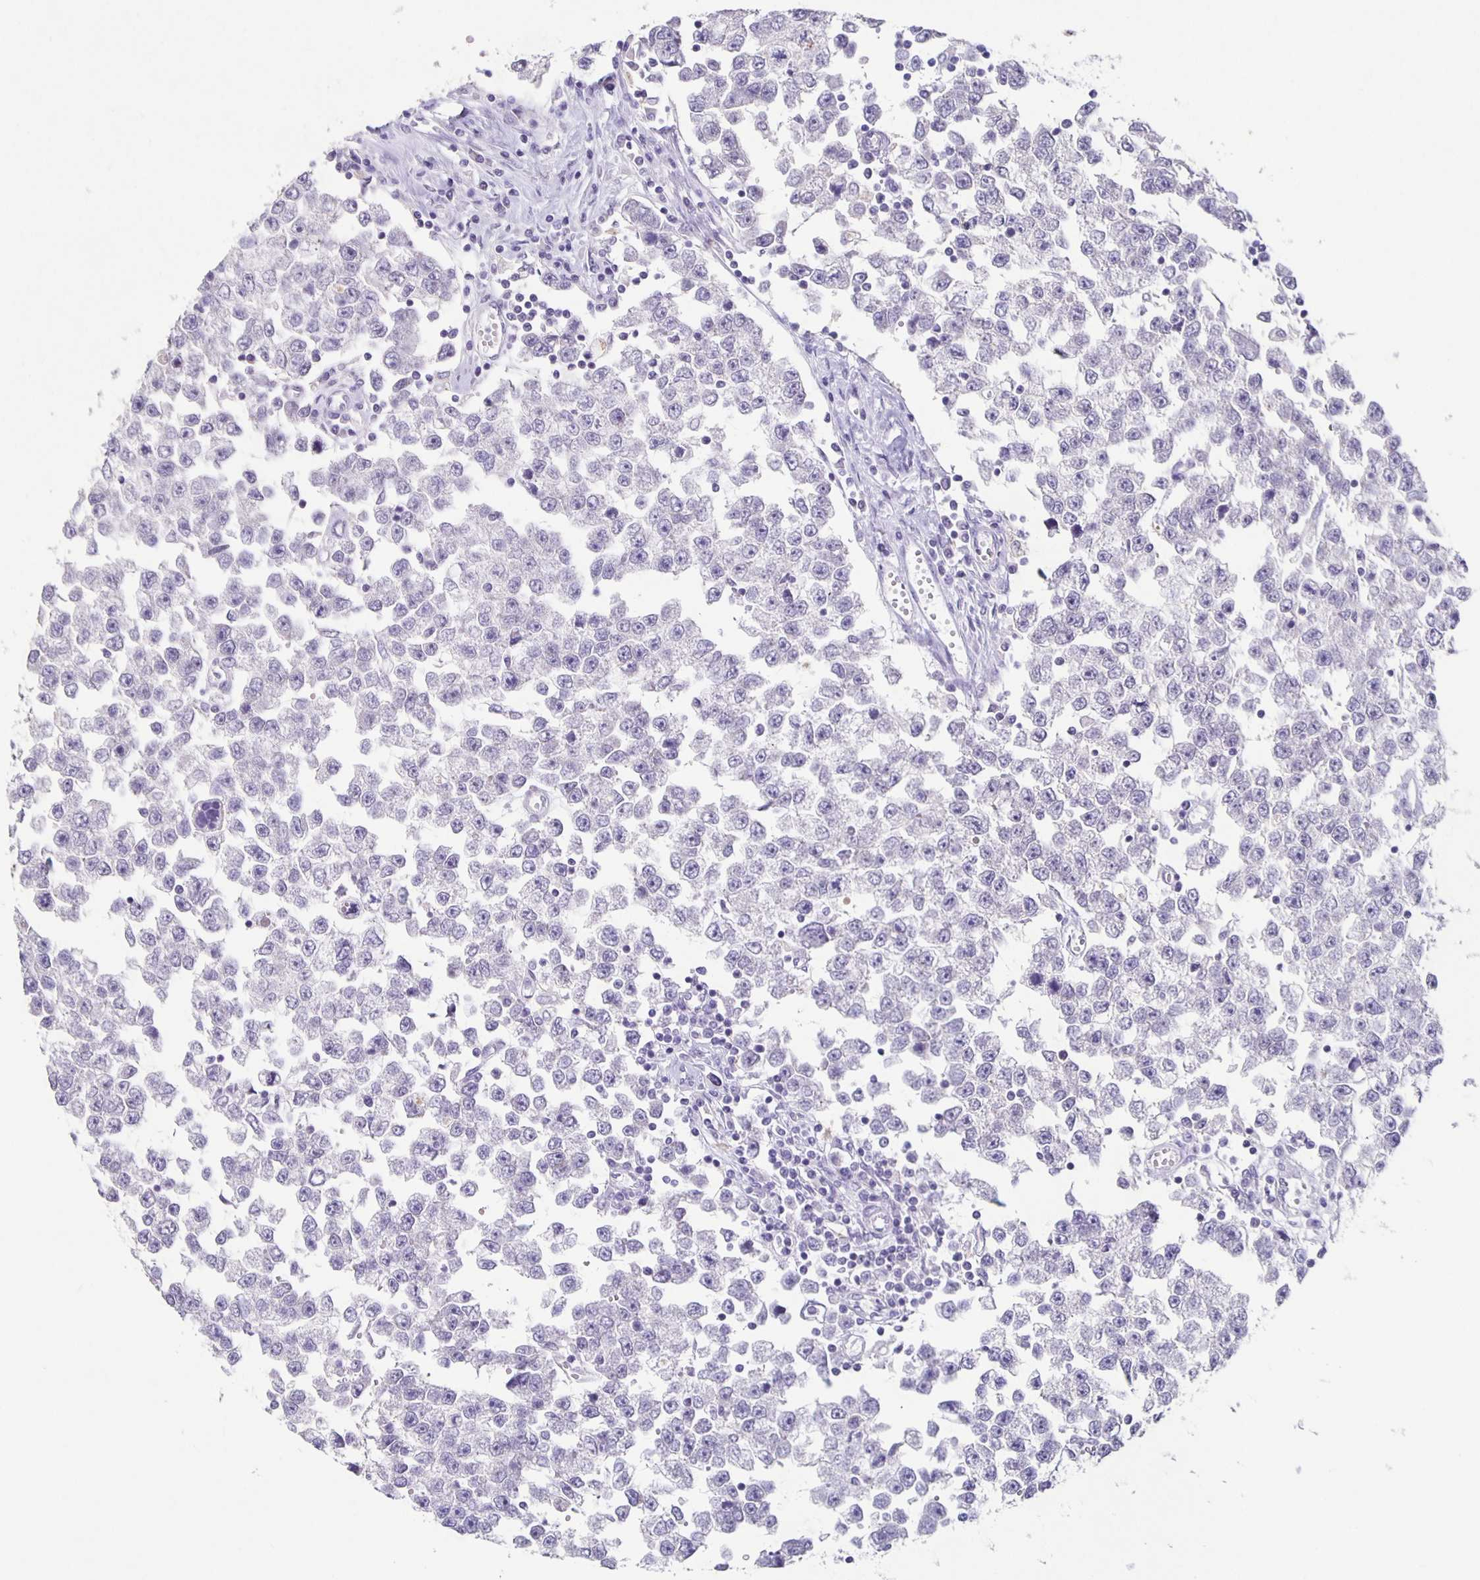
{"staining": {"intensity": "negative", "quantity": "none", "location": "none"}, "tissue": "testis cancer", "cell_type": "Tumor cells", "image_type": "cancer", "snomed": [{"axis": "morphology", "description": "Seminoma, NOS"}, {"axis": "topography", "description": "Testis"}], "caption": "An immunohistochemistry (IHC) image of testis cancer (seminoma) is shown. There is no staining in tumor cells of testis cancer (seminoma).", "gene": "CARNS1", "patient": {"sex": "male", "age": 34}}